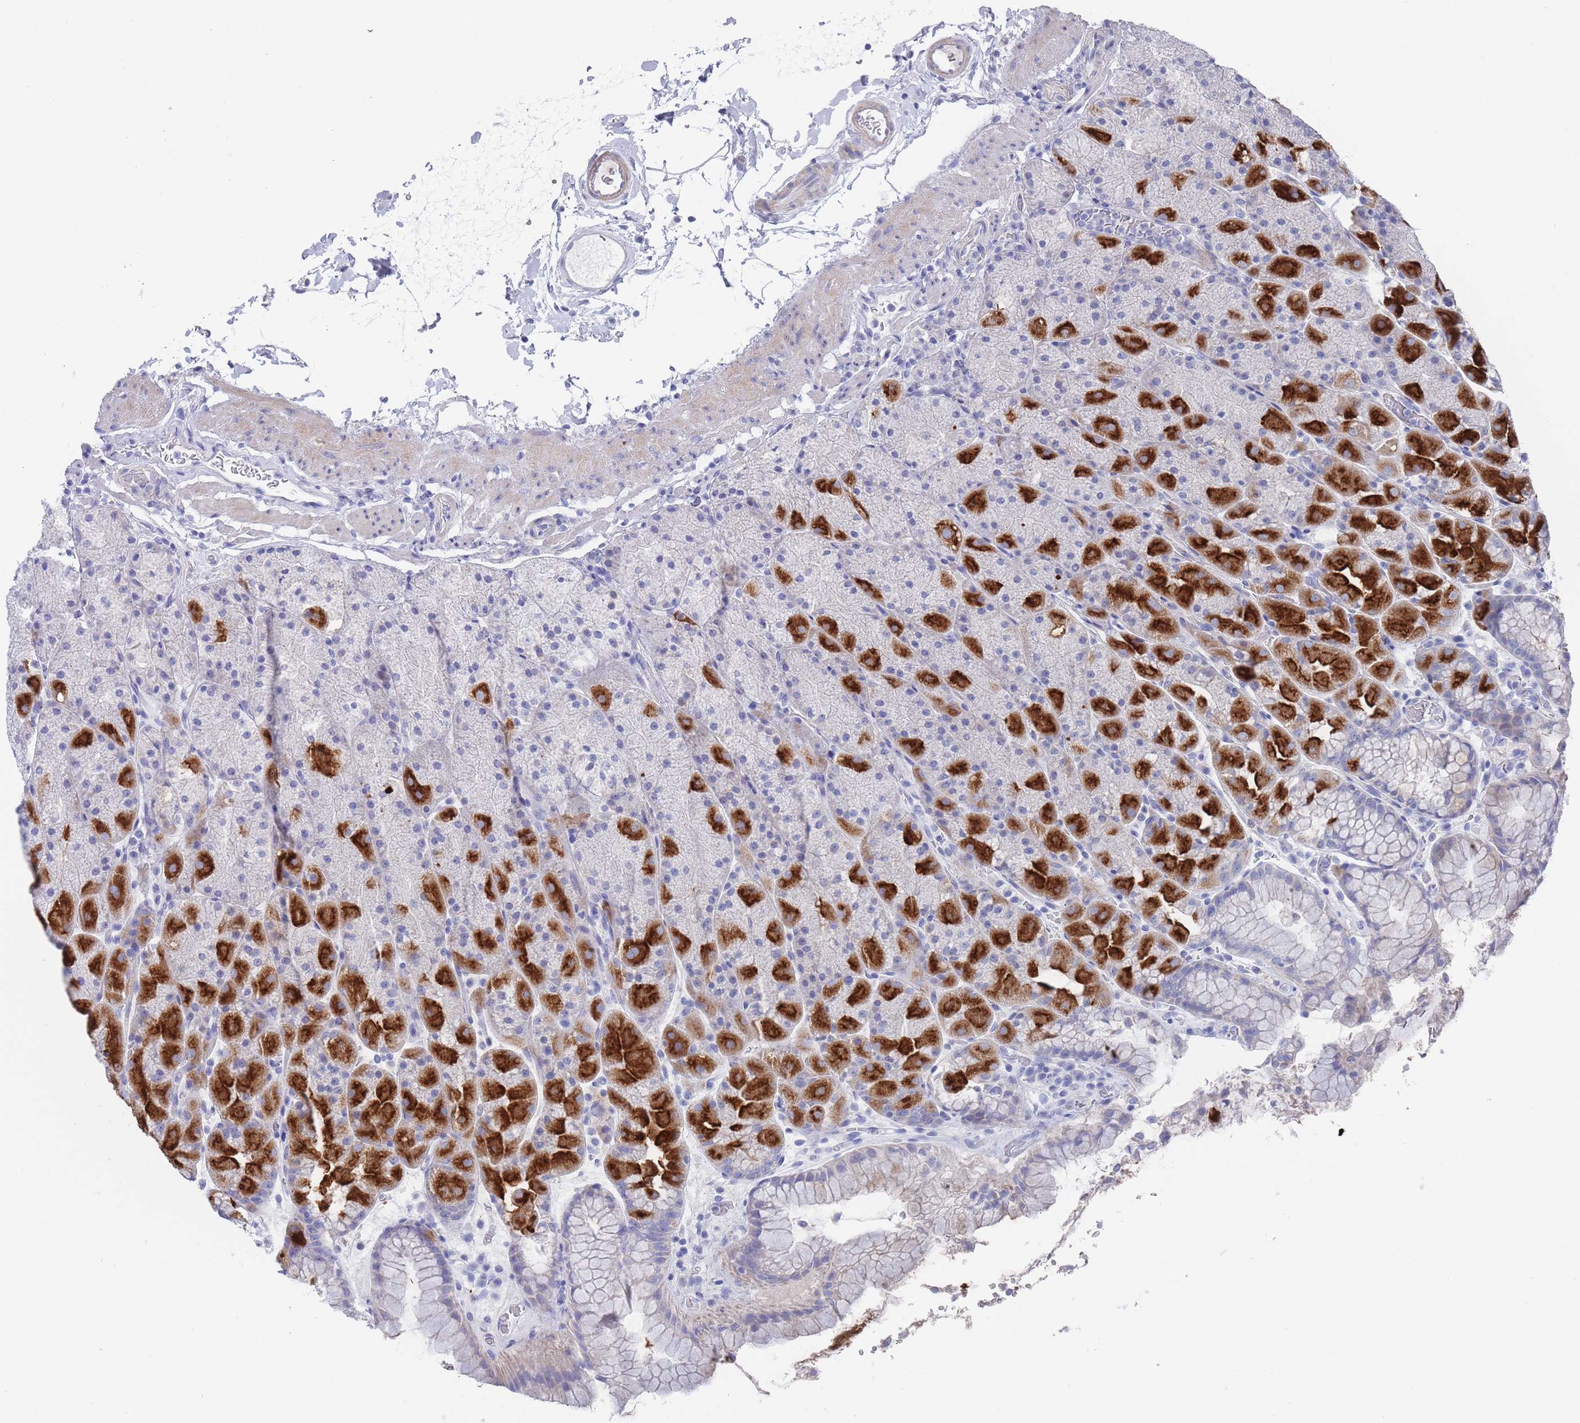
{"staining": {"intensity": "strong", "quantity": "25%-75%", "location": "cytoplasmic/membranous"}, "tissue": "stomach", "cell_type": "Glandular cells", "image_type": "normal", "snomed": [{"axis": "morphology", "description": "Normal tissue, NOS"}, {"axis": "topography", "description": "Stomach, upper"}, {"axis": "topography", "description": "Stomach, lower"}], "caption": "This micrograph exhibits immunohistochemistry (IHC) staining of benign stomach, with high strong cytoplasmic/membranous positivity in approximately 25%-75% of glandular cells.", "gene": "SCCPDH", "patient": {"sex": "male", "age": 67}}